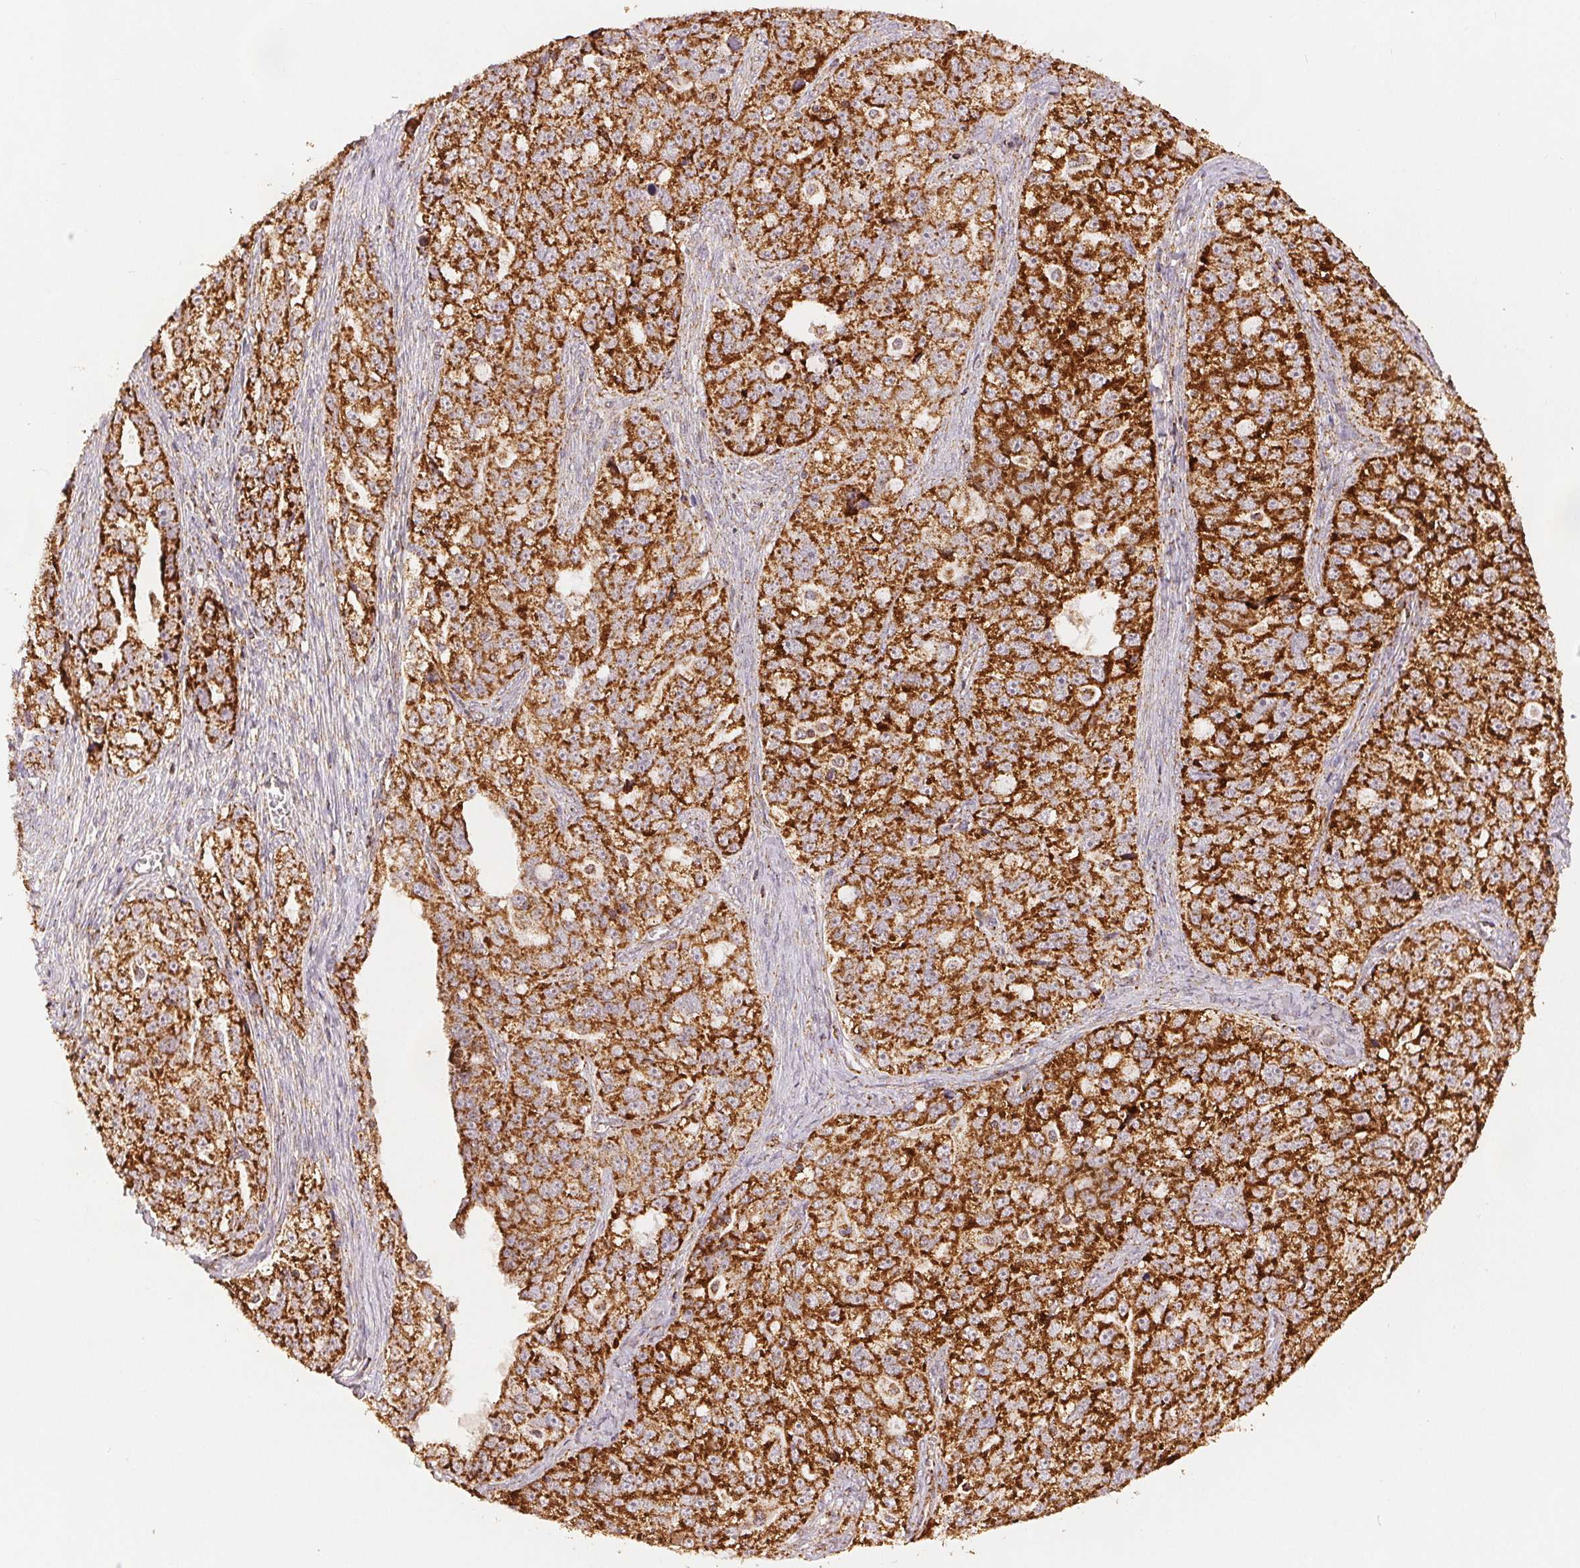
{"staining": {"intensity": "strong", "quantity": ">75%", "location": "cytoplasmic/membranous"}, "tissue": "ovarian cancer", "cell_type": "Tumor cells", "image_type": "cancer", "snomed": [{"axis": "morphology", "description": "Cystadenocarcinoma, serous, NOS"}, {"axis": "topography", "description": "Ovary"}], "caption": "This micrograph demonstrates serous cystadenocarcinoma (ovarian) stained with immunohistochemistry (IHC) to label a protein in brown. The cytoplasmic/membranous of tumor cells show strong positivity for the protein. Nuclei are counter-stained blue.", "gene": "SDHB", "patient": {"sex": "female", "age": 51}}